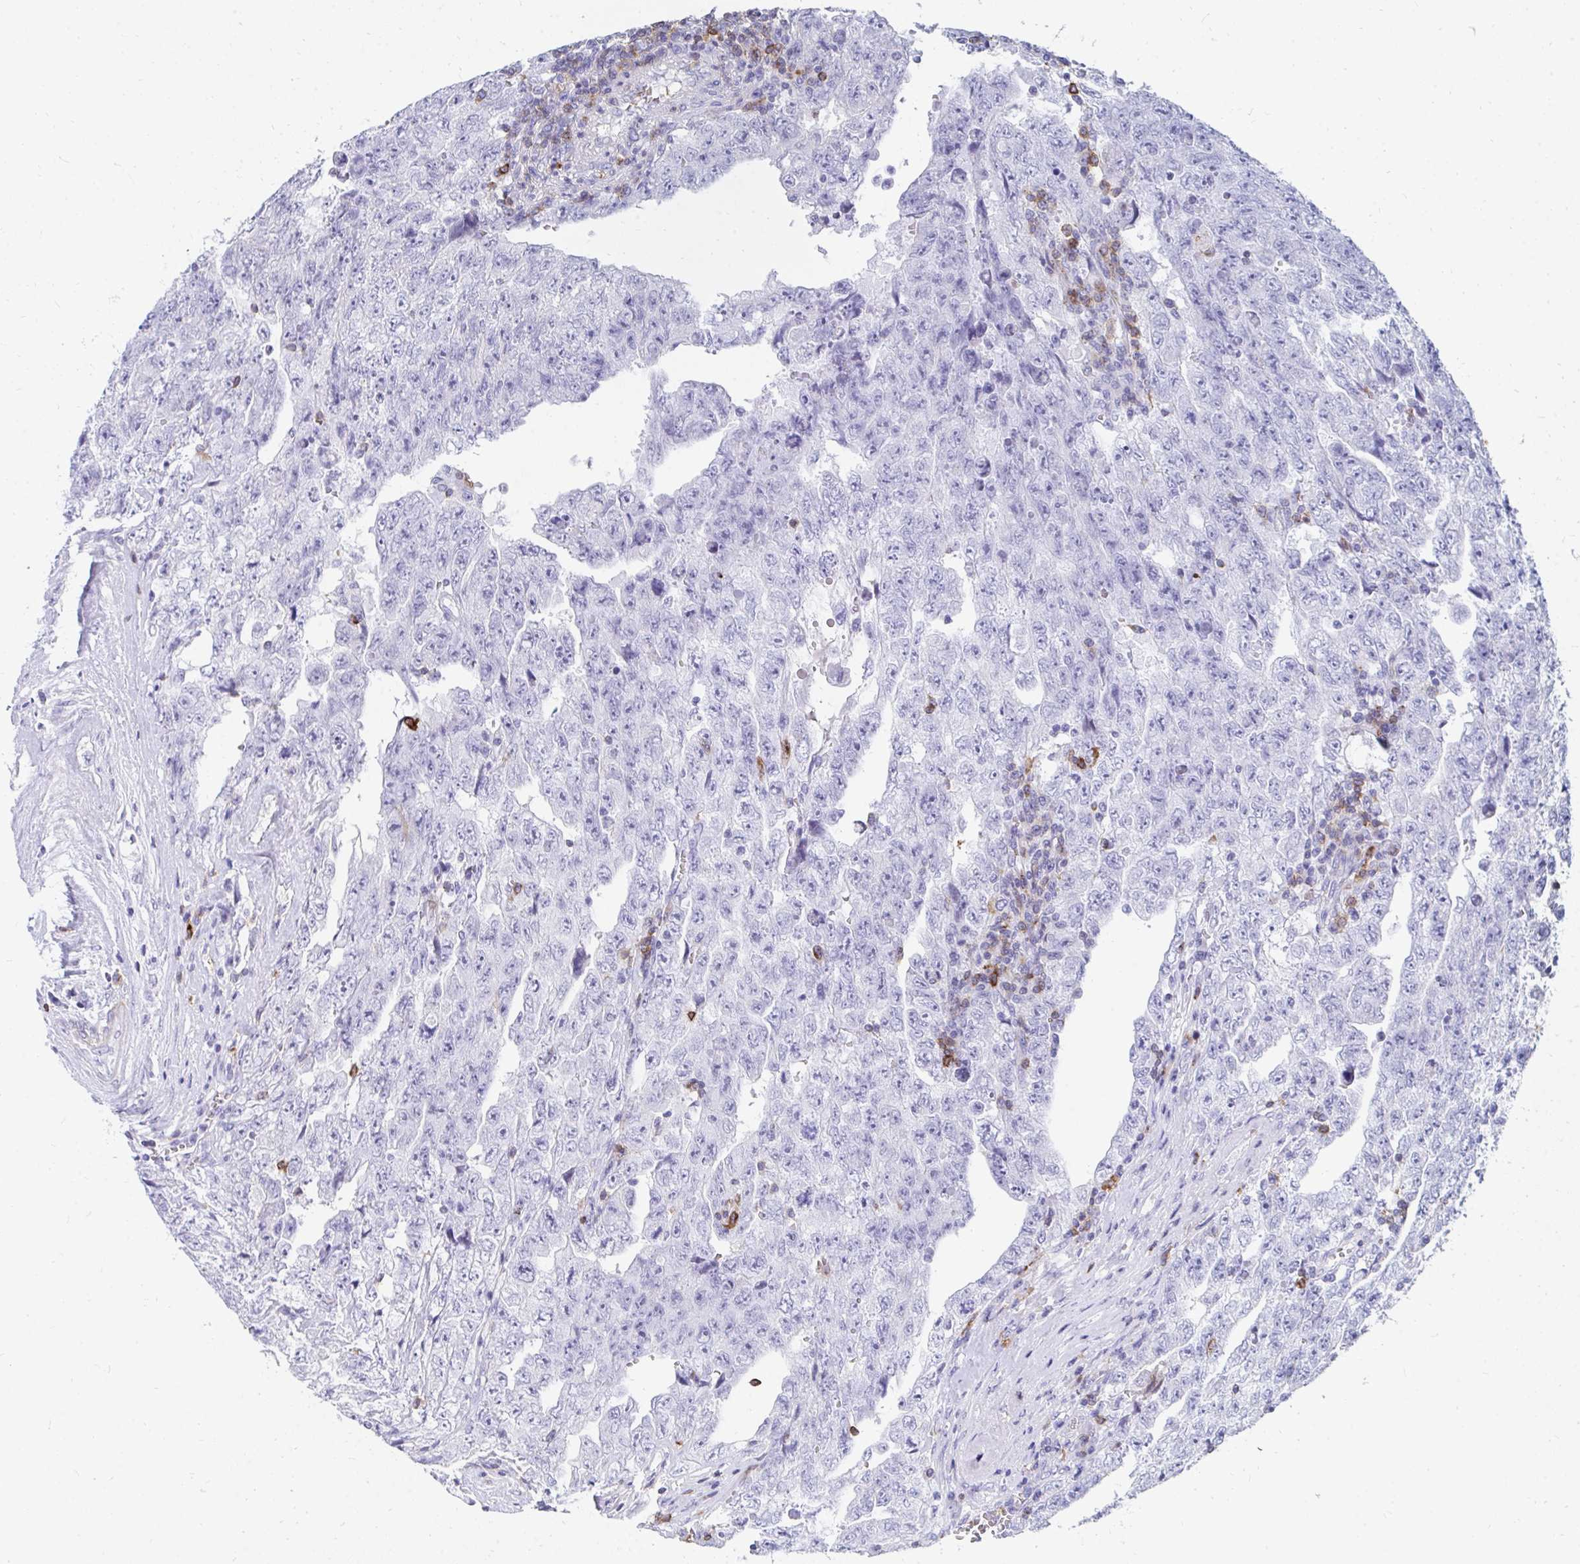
{"staining": {"intensity": "negative", "quantity": "none", "location": "none"}, "tissue": "testis cancer", "cell_type": "Tumor cells", "image_type": "cancer", "snomed": [{"axis": "morphology", "description": "Carcinoma, Embryonal, NOS"}, {"axis": "topography", "description": "Testis"}], "caption": "High power microscopy micrograph of an IHC histopathology image of testis cancer, revealing no significant expression in tumor cells.", "gene": "CD7", "patient": {"sex": "male", "age": 28}}